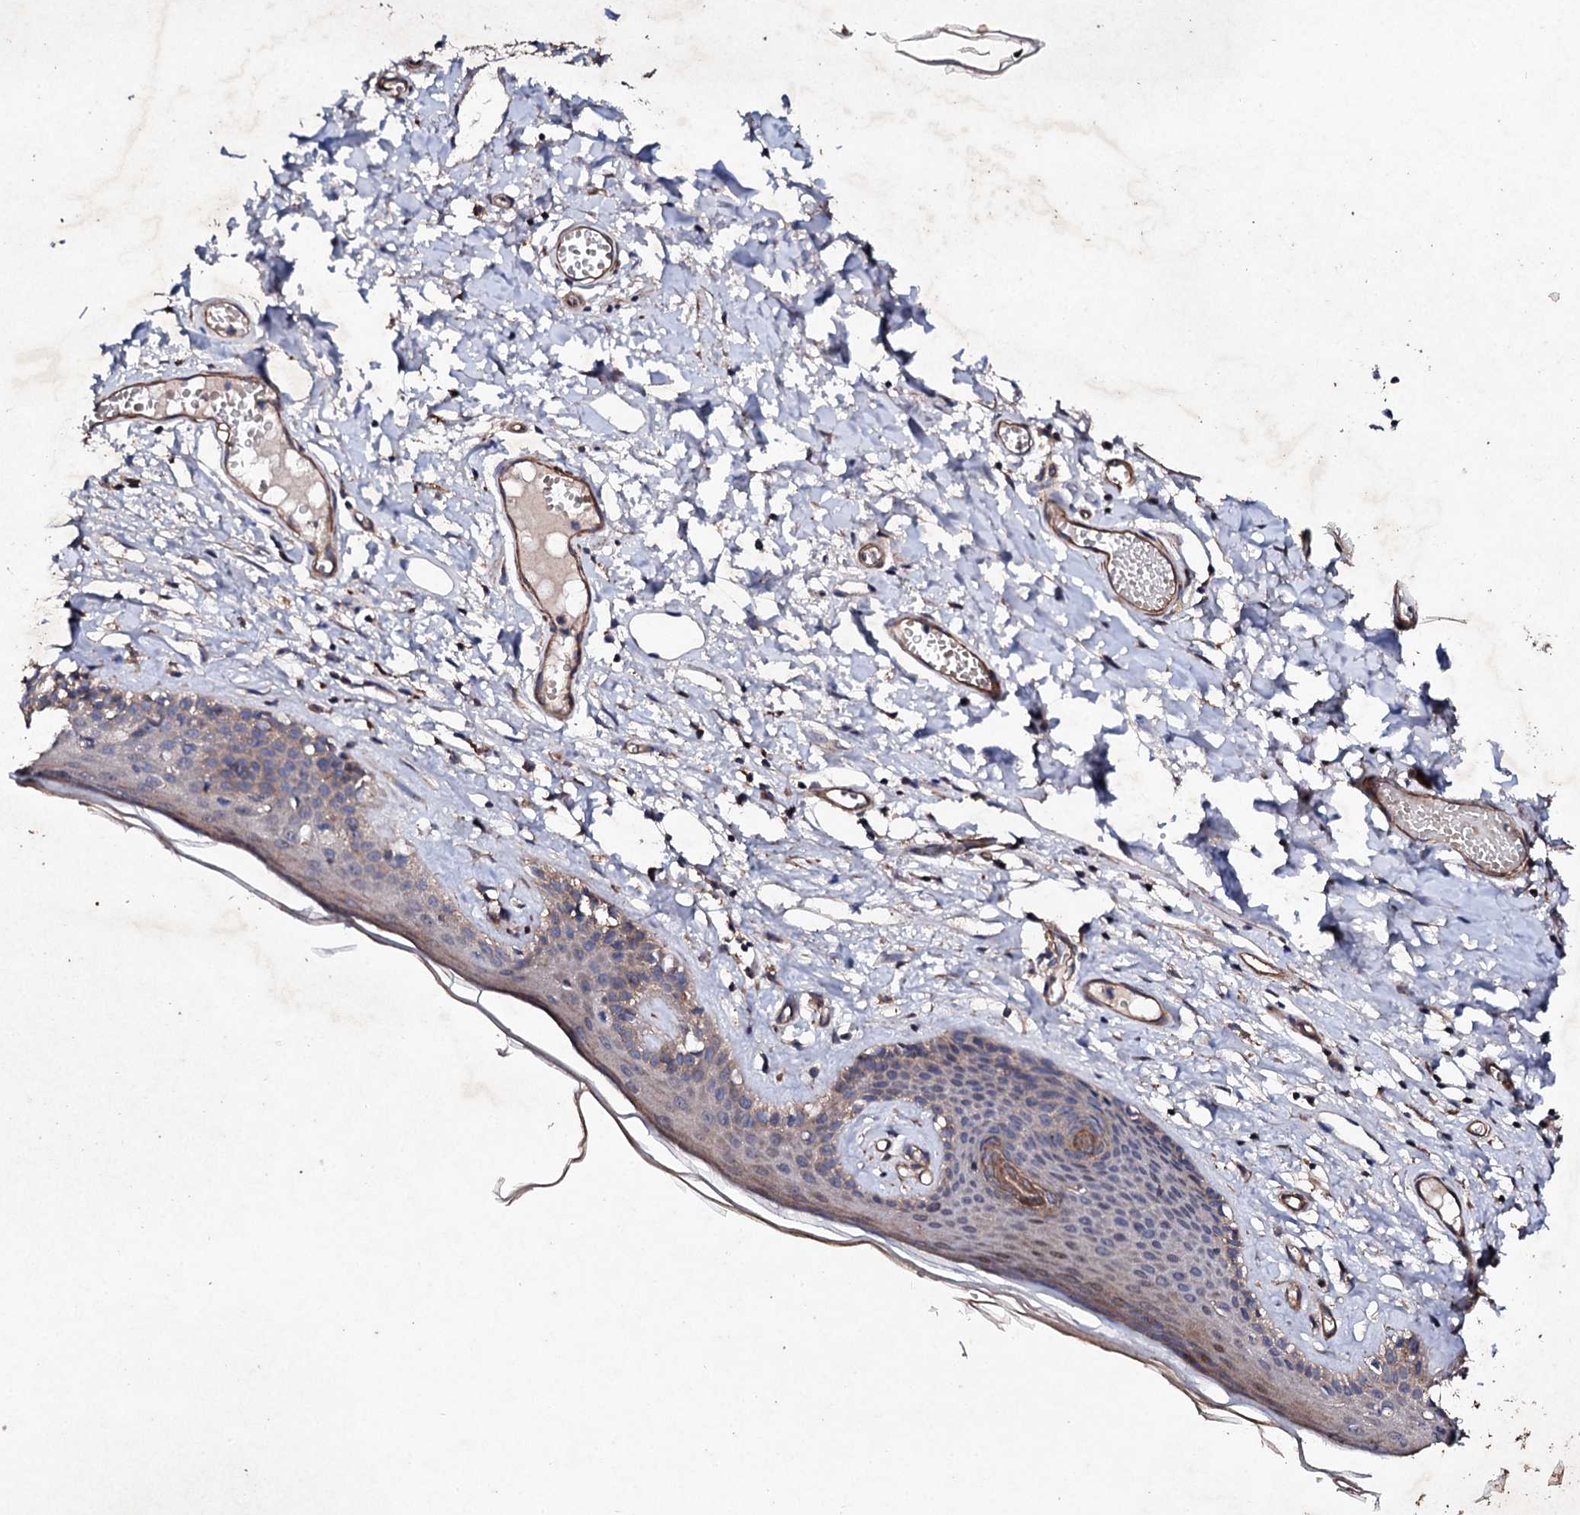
{"staining": {"intensity": "weak", "quantity": "25%-75%", "location": "cytoplasmic/membranous"}, "tissue": "skin", "cell_type": "Epidermal cells", "image_type": "normal", "snomed": [{"axis": "morphology", "description": "Normal tissue, NOS"}, {"axis": "topography", "description": "Adipose tissue"}, {"axis": "topography", "description": "Vascular tissue"}, {"axis": "topography", "description": "Vulva"}, {"axis": "topography", "description": "Peripheral nerve tissue"}], "caption": "Protein expression analysis of benign human skin reveals weak cytoplasmic/membranous expression in approximately 25%-75% of epidermal cells. (DAB (3,3'-diaminobenzidine) = brown stain, brightfield microscopy at high magnification).", "gene": "MOCOS", "patient": {"sex": "female", "age": 86}}